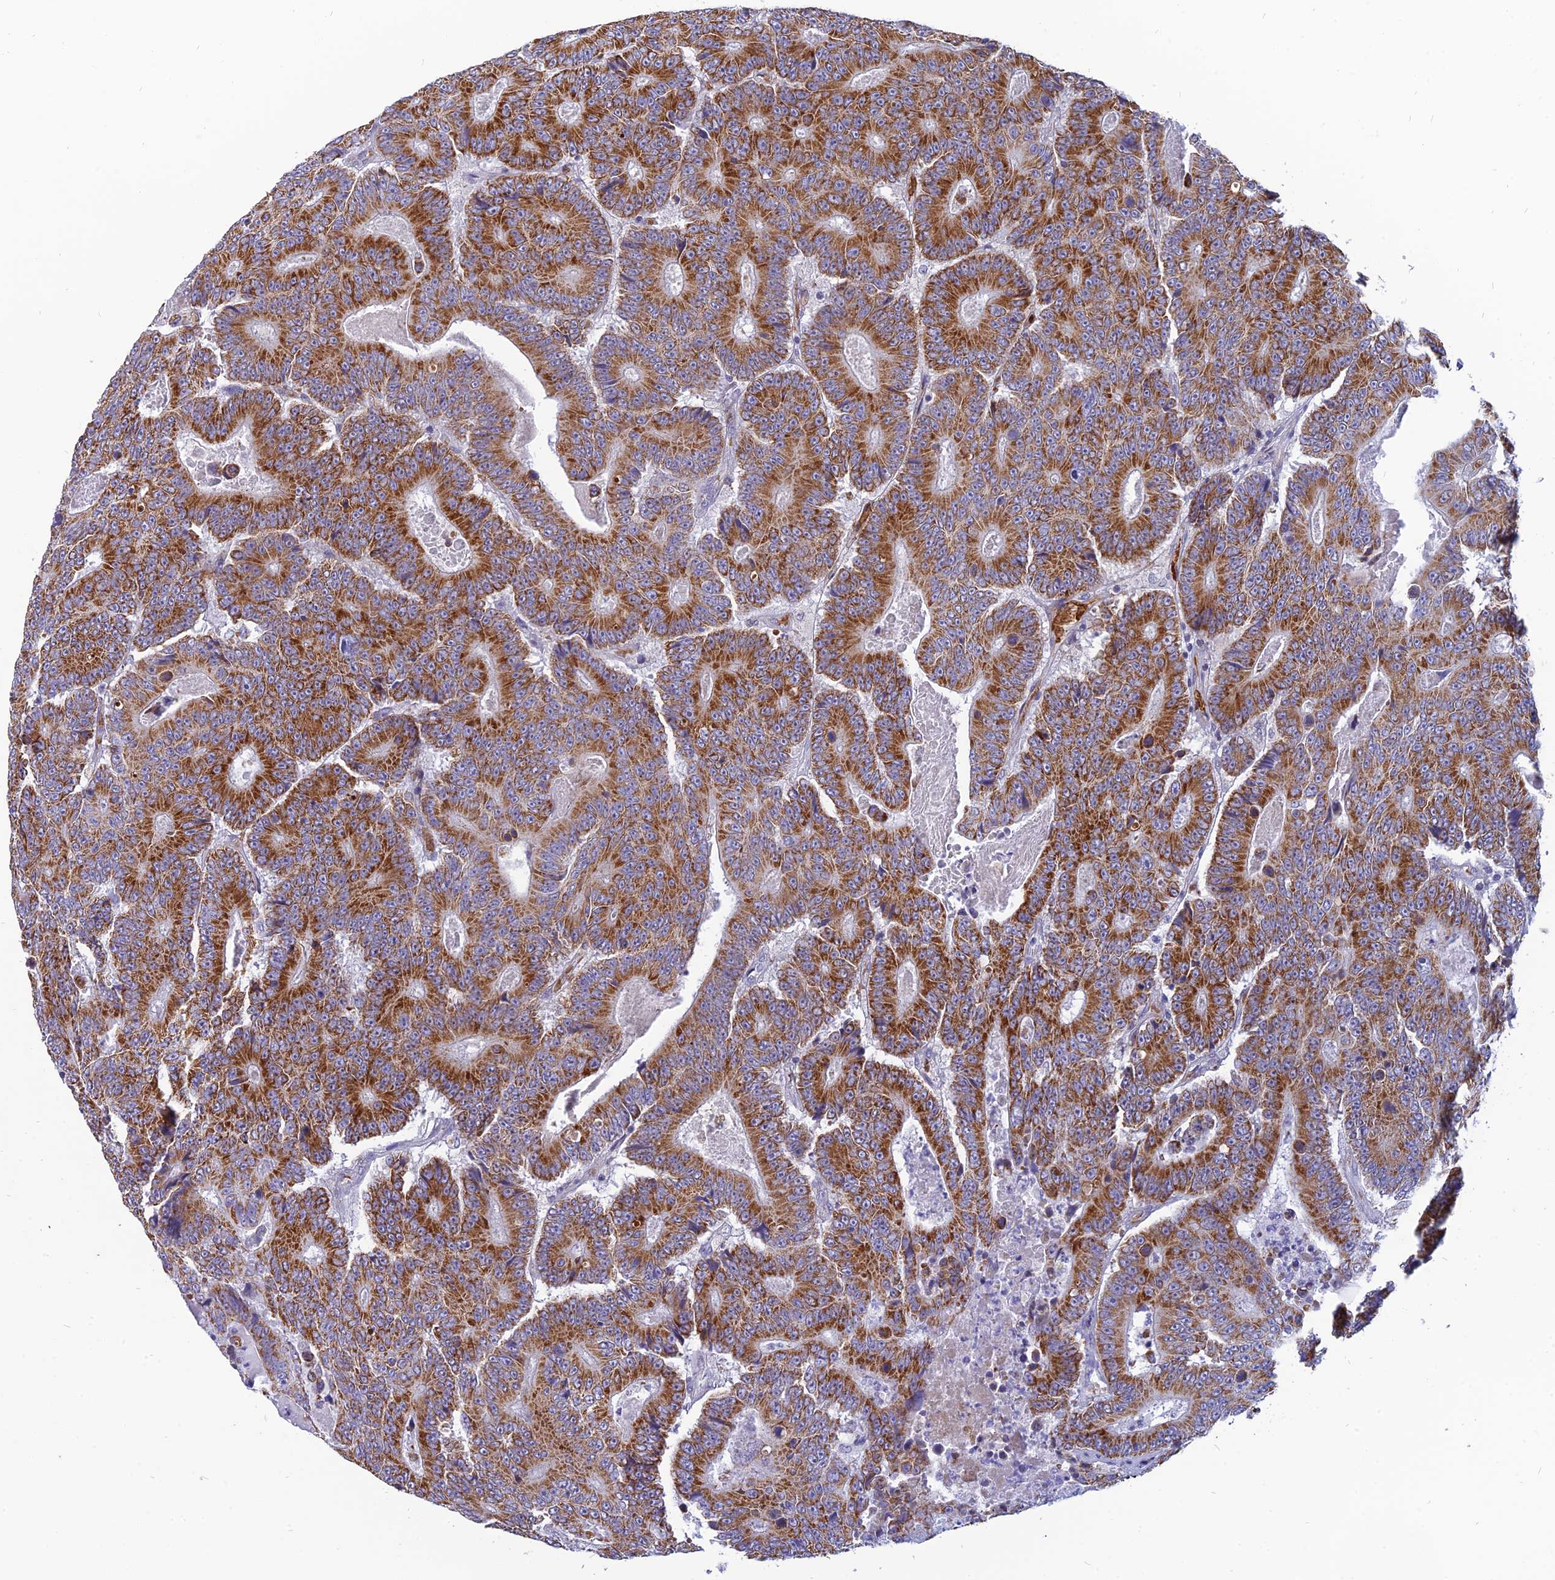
{"staining": {"intensity": "strong", "quantity": ">75%", "location": "cytoplasmic/membranous"}, "tissue": "colorectal cancer", "cell_type": "Tumor cells", "image_type": "cancer", "snomed": [{"axis": "morphology", "description": "Adenocarcinoma, NOS"}, {"axis": "topography", "description": "Colon"}], "caption": "An IHC histopathology image of neoplastic tissue is shown. Protein staining in brown shows strong cytoplasmic/membranous positivity in colorectal cancer within tumor cells.", "gene": "HHAT", "patient": {"sex": "male", "age": 83}}